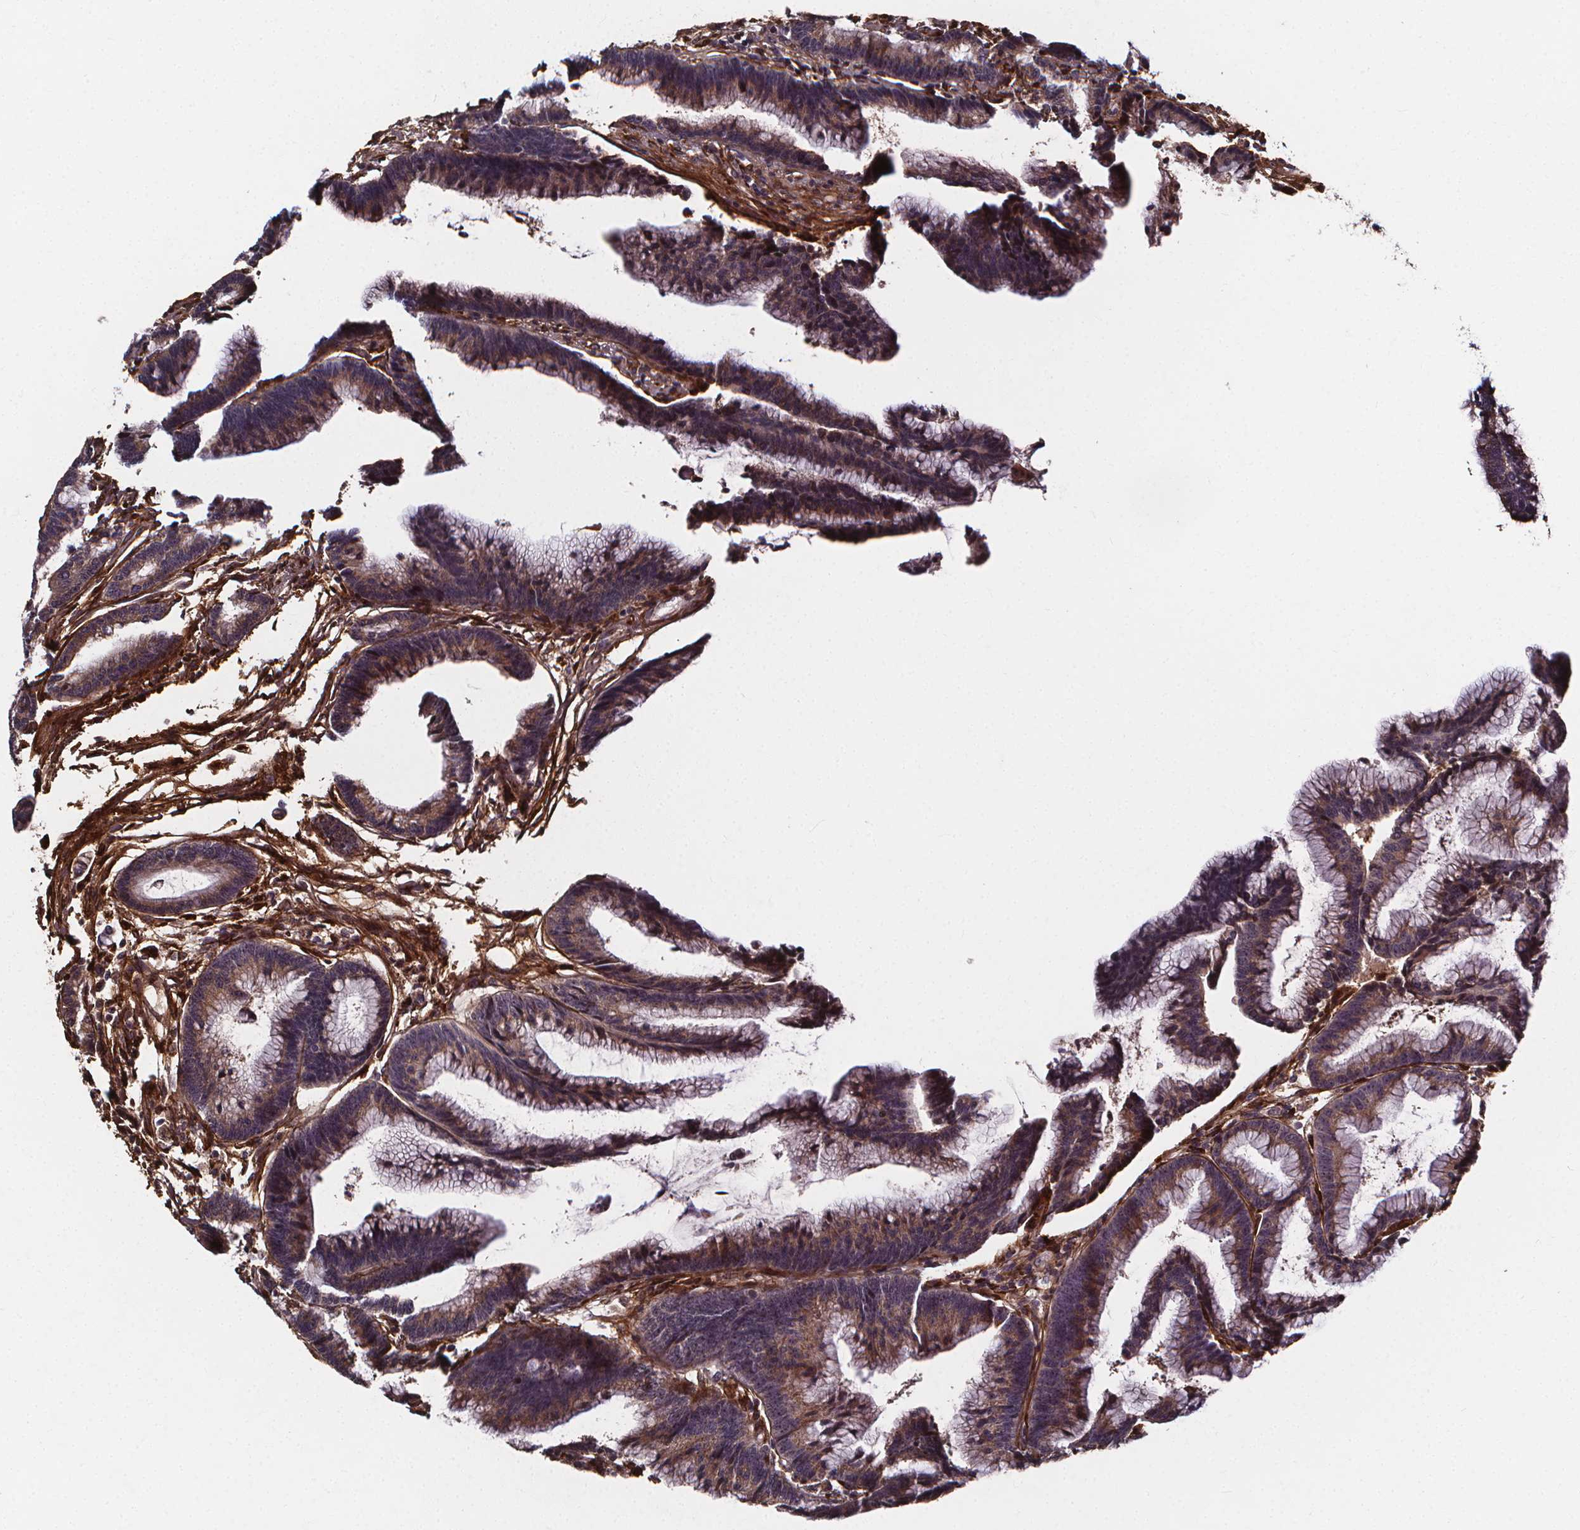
{"staining": {"intensity": "weak", "quantity": "25%-75%", "location": "cytoplasmic/membranous"}, "tissue": "colorectal cancer", "cell_type": "Tumor cells", "image_type": "cancer", "snomed": [{"axis": "morphology", "description": "Adenocarcinoma, NOS"}, {"axis": "topography", "description": "Colon"}], "caption": "Brown immunohistochemical staining in human adenocarcinoma (colorectal) demonstrates weak cytoplasmic/membranous positivity in approximately 25%-75% of tumor cells.", "gene": "AEBP1", "patient": {"sex": "female", "age": 78}}